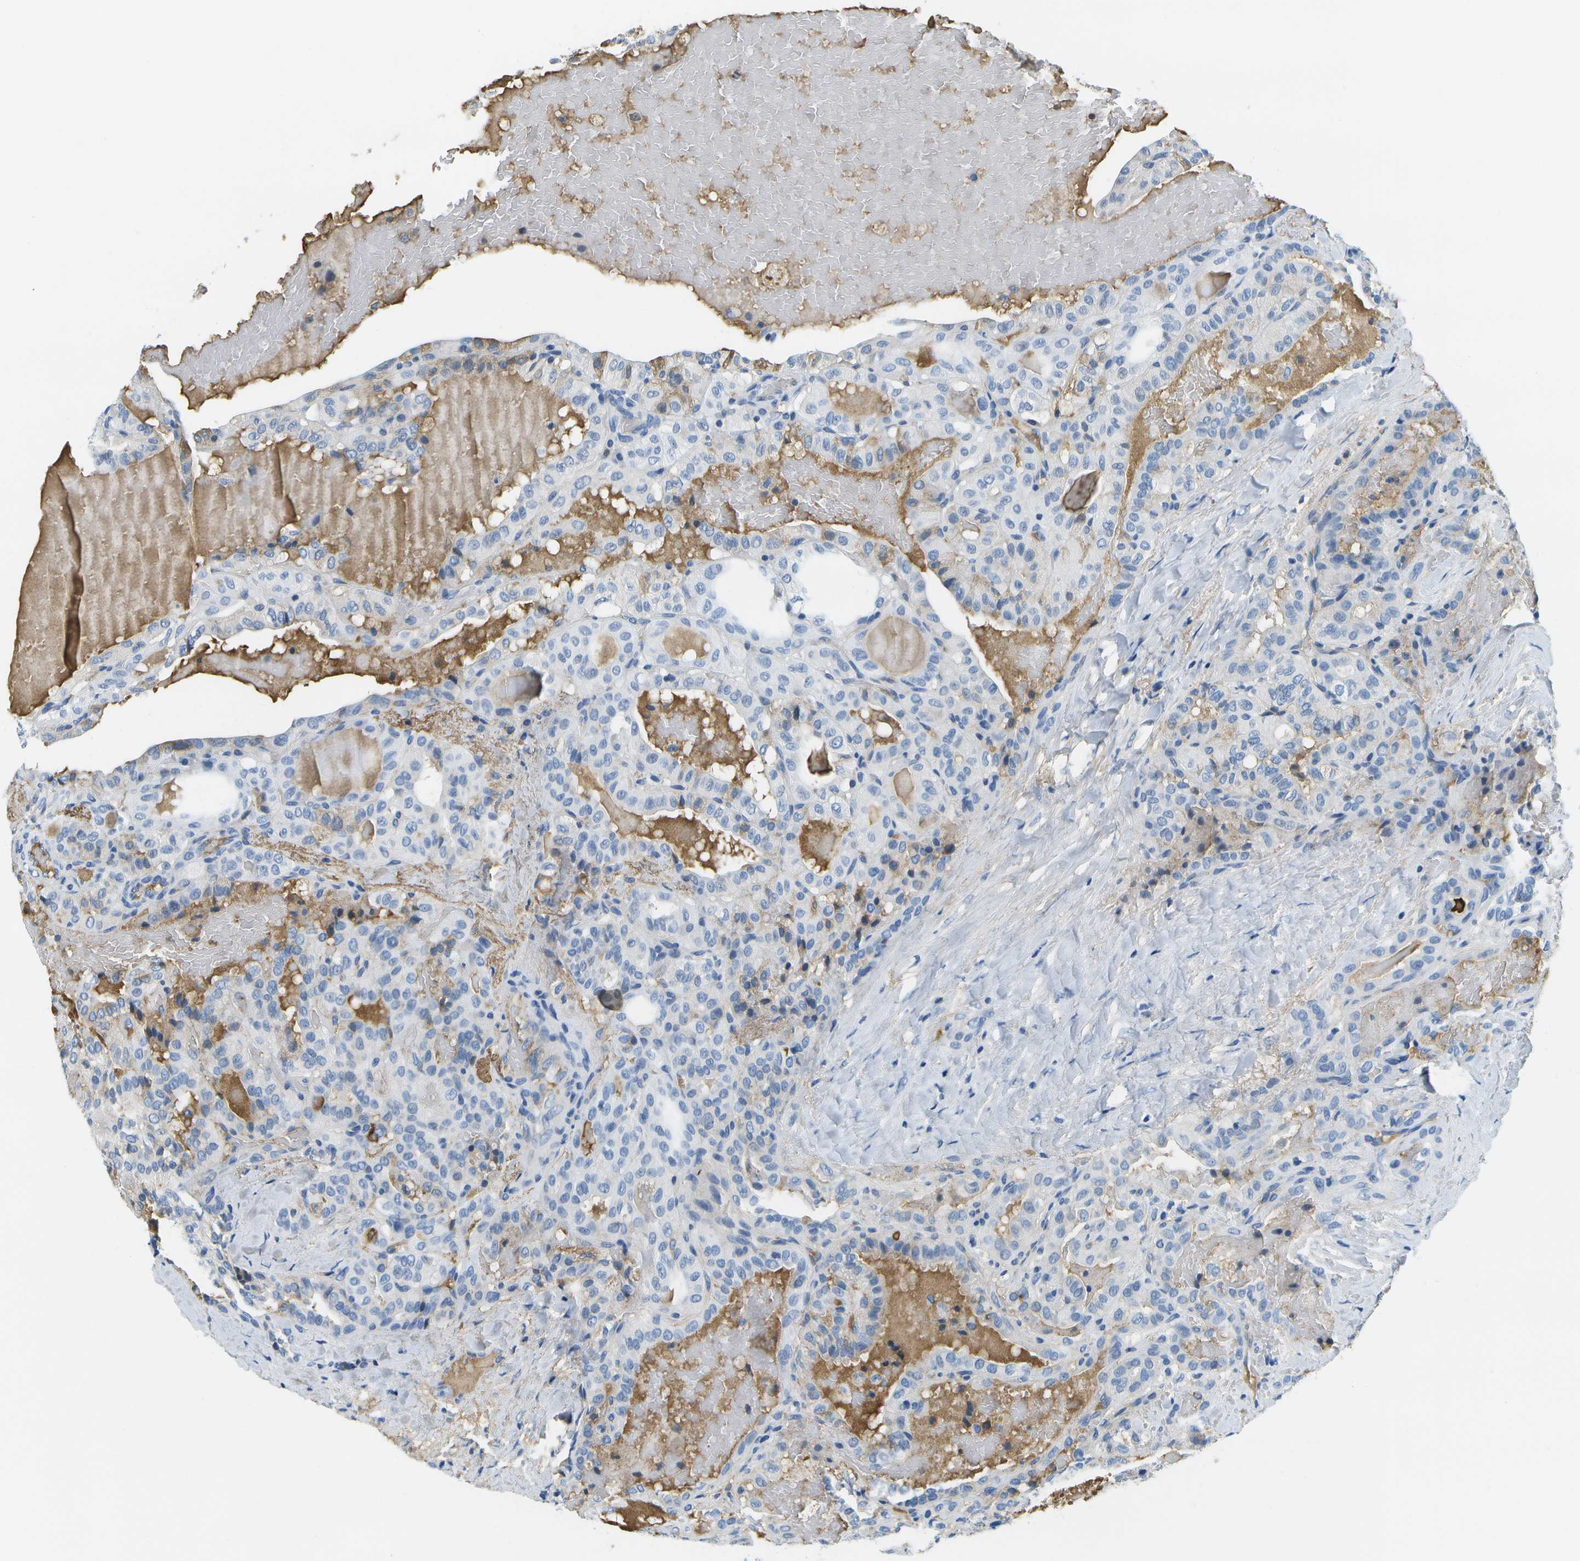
{"staining": {"intensity": "negative", "quantity": "none", "location": "none"}, "tissue": "thyroid cancer", "cell_type": "Tumor cells", "image_type": "cancer", "snomed": [{"axis": "morphology", "description": "Papillary adenocarcinoma, NOS"}, {"axis": "topography", "description": "Thyroid gland"}], "caption": "Immunohistochemical staining of thyroid papillary adenocarcinoma exhibits no significant staining in tumor cells.", "gene": "SERPINA1", "patient": {"sex": "male", "age": 77}}